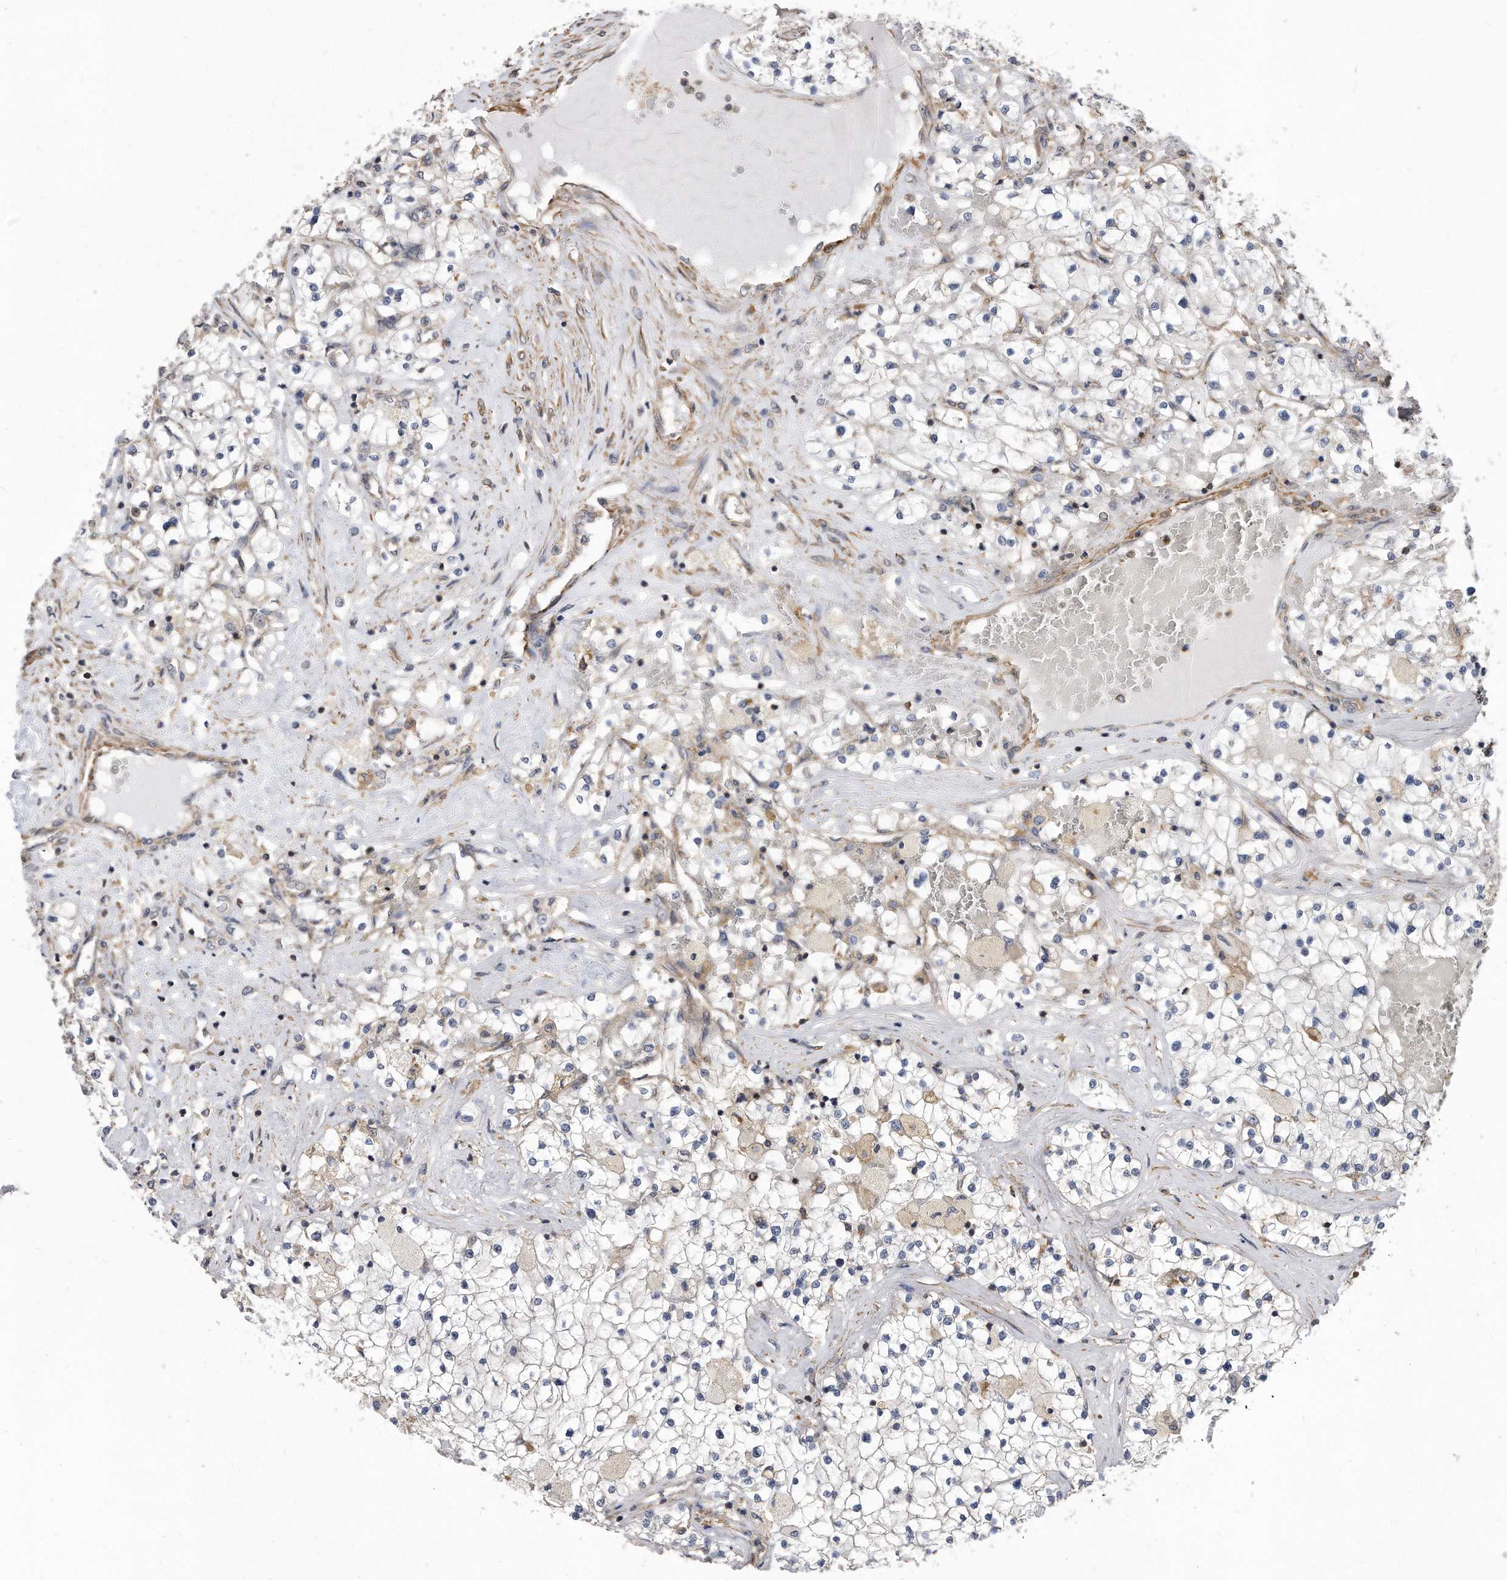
{"staining": {"intensity": "negative", "quantity": "none", "location": "none"}, "tissue": "renal cancer", "cell_type": "Tumor cells", "image_type": "cancer", "snomed": [{"axis": "morphology", "description": "Normal tissue, NOS"}, {"axis": "morphology", "description": "Adenocarcinoma, NOS"}, {"axis": "topography", "description": "Kidney"}], "caption": "This is a image of IHC staining of adenocarcinoma (renal), which shows no staining in tumor cells. The staining is performed using DAB brown chromogen with nuclei counter-stained in using hematoxylin.", "gene": "TCP1", "patient": {"sex": "male", "age": 68}}